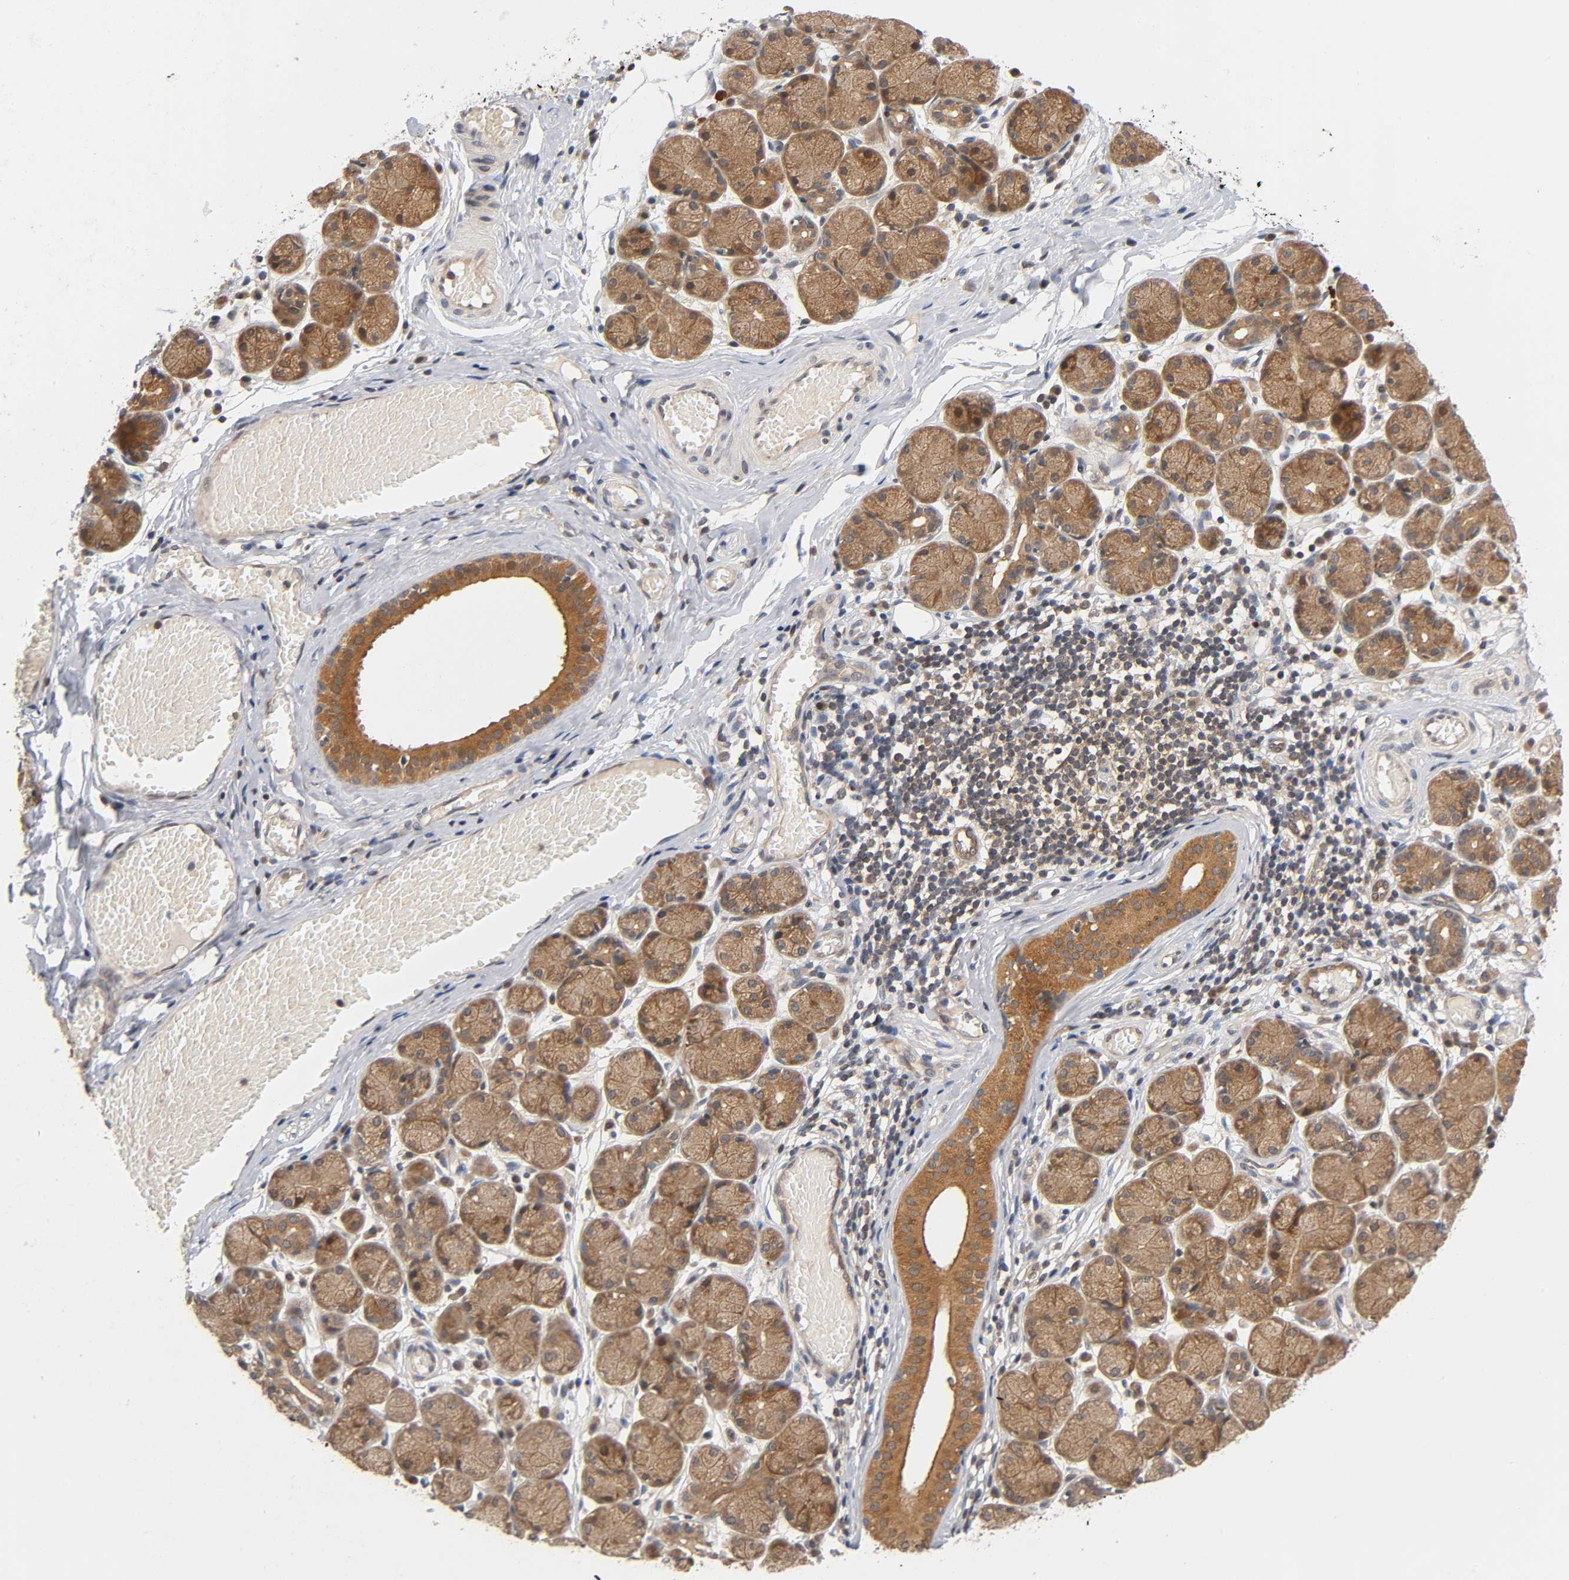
{"staining": {"intensity": "moderate", "quantity": ">75%", "location": "cytoplasmic/membranous"}, "tissue": "salivary gland", "cell_type": "Glandular cells", "image_type": "normal", "snomed": [{"axis": "morphology", "description": "Normal tissue, NOS"}, {"axis": "topography", "description": "Salivary gland"}], "caption": "IHC image of normal human salivary gland stained for a protein (brown), which demonstrates medium levels of moderate cytoplasmic/membranous positivity in approximately >75% of glandular cells.", "gene": "PRKAB1", "patient": {"sex": "female", "age": 24}}